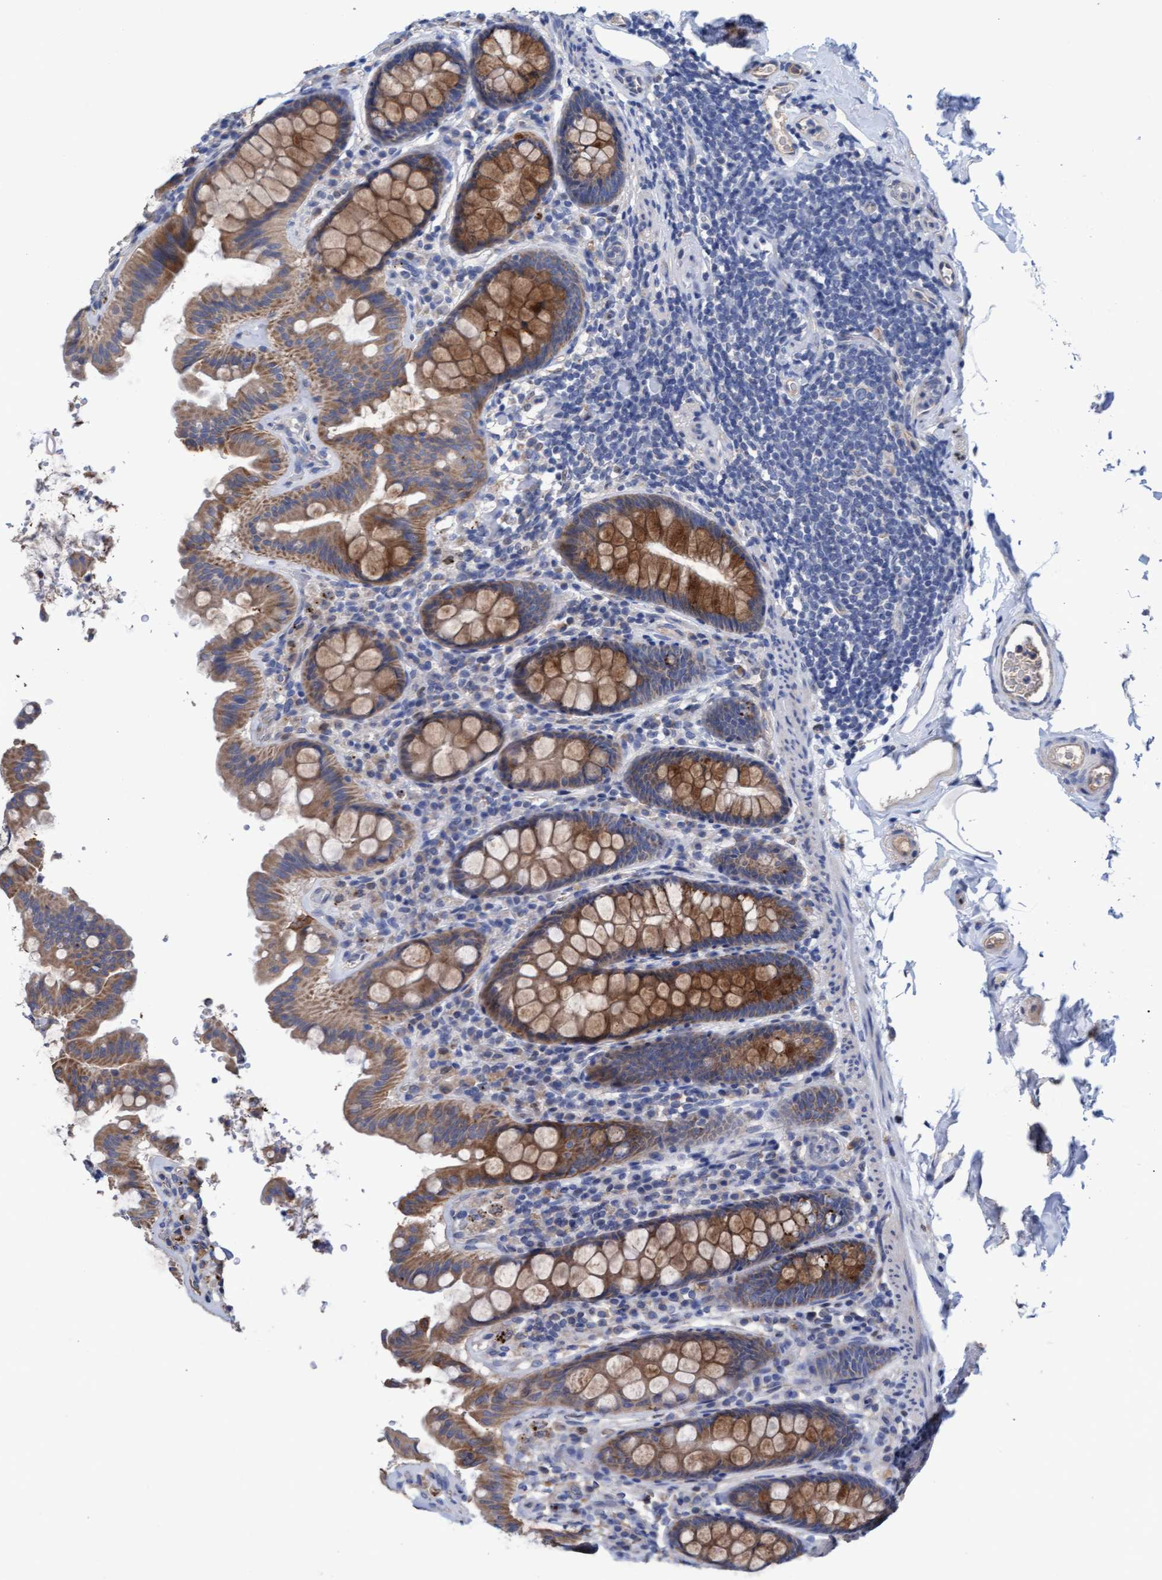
{"staining": {"intensity": "weak", "quantity": ">75%", "location": "cytoplasmic/membranous"}, "tissue": "colon", "cell_type": "Endothelial cells", "image_type": "normal", "snomed": [{"axis": "morphology", "description": "Normal tissue, NOS"}, {"axis": "topography", "description": "Colon"}, {"axis": "topography", "description": "Peripheral nerve tissue"}], "caption": "IHC micrograph of normal colon: human colon stained using immunohistochemistry (IHC) displays low levels of weak protein expression localized specifically in the cytoplasmic/membranous of endothelial cells, appearing as a cytoplasmic/membranous brown color.", "gene": "MRPL38", "patient": {"sex": "female", "age": 61}}